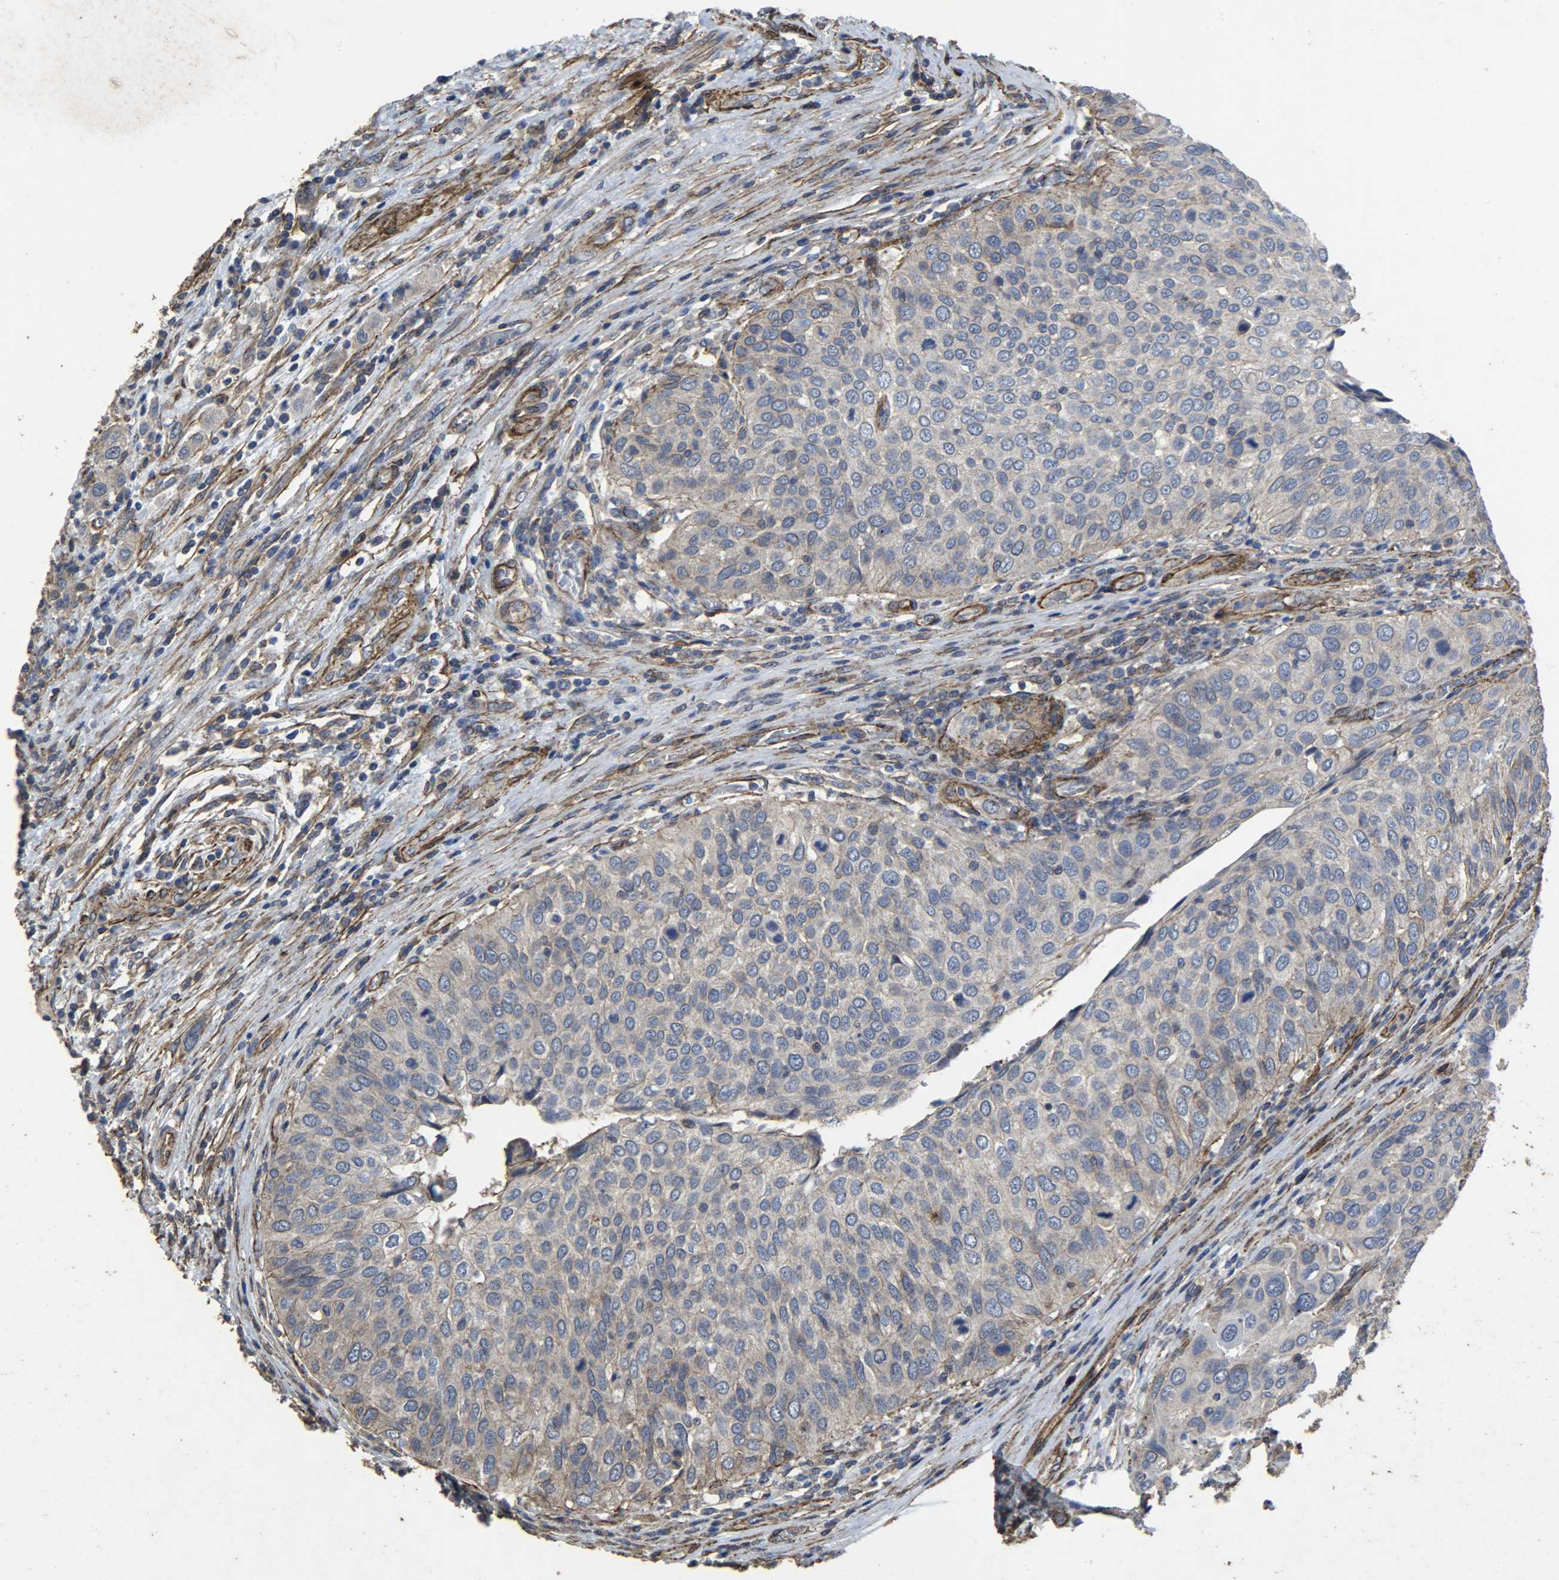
{"staining": {"intensity": "weak", "quantity": "25%-75%", "location": "cytoplasmic/membranous"}, "tissue": "urothelial cancer", "cell_type": "Tumor cells", "image_type": "cancer", "snomed": [{"axis": "morphology", "description": "Urothelial carcinoma, High grade"}, {"axis": "topography", "description": "Urinary bladder"}], "caption": "Brown immunohistochemical staining in human high-grade urothelial carcinoma shows weak cytoplasmic/membranous staining in approximately 25%-75% of tumor cells.", "gene": "TPM4", "patient": {"sex": "male", "age": 50}}